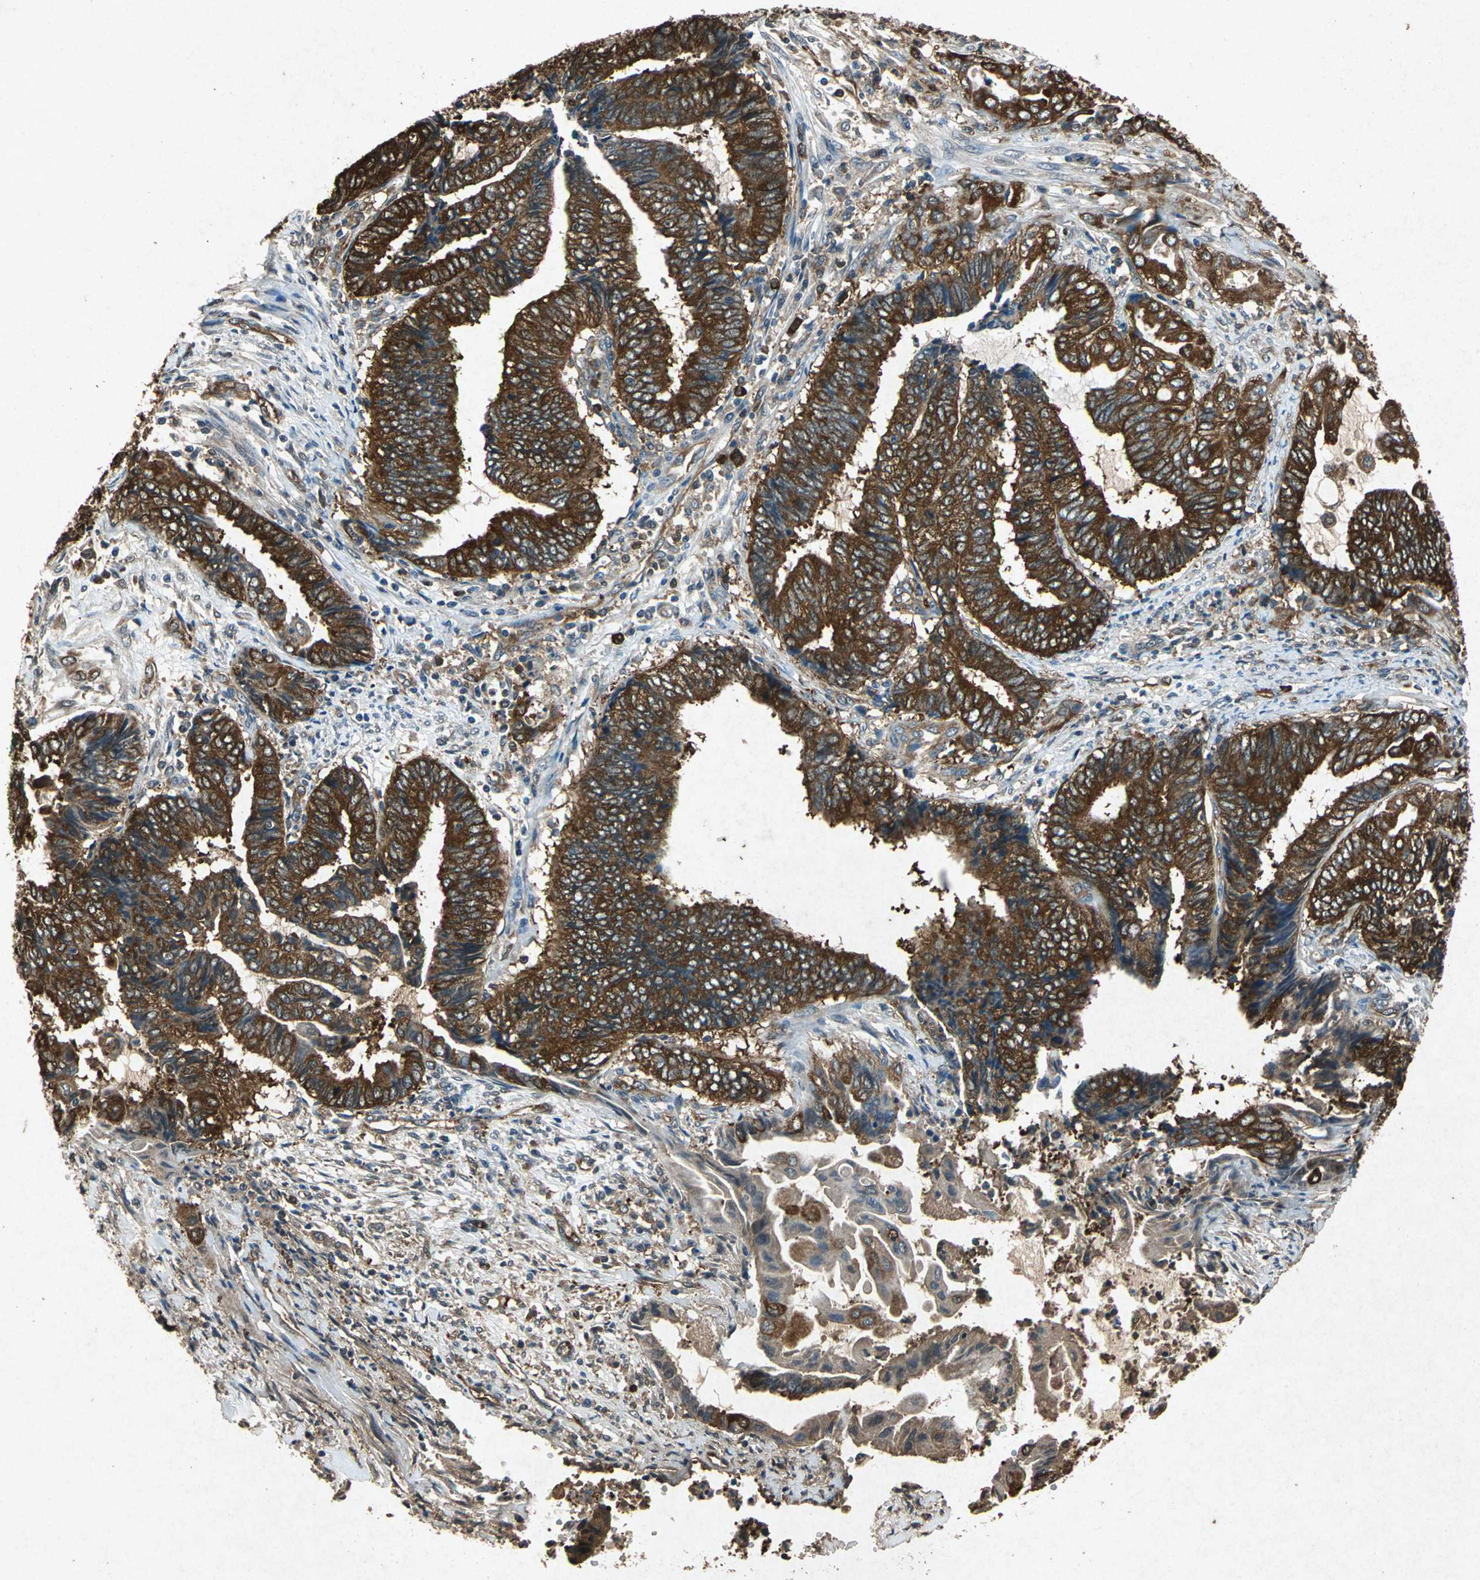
{"staining": {"intensity": "strong", "quantity": ">75%", "location": "cytoplasmic/membranous"}, "tissue": "endometrial cancer", "cell_type": "Tumor cells", "image_type": "cancer", "snomed": [{"axis": "morphology", "description": "Adenocarcinoma, NOS"}, {"axis": "topography", "description": "Uterus"}, {"axis": "topography", "description": "Endometrium"}], "caption": "The image displays immunohistochemical staining of adenocarcinoma (endometrial). There is strong cytoplasmic/membranous expression is seen in about >75% of tumor cells.", "gene": "HSP90AB1", "patient": {"sex": "female", "age": 70}}